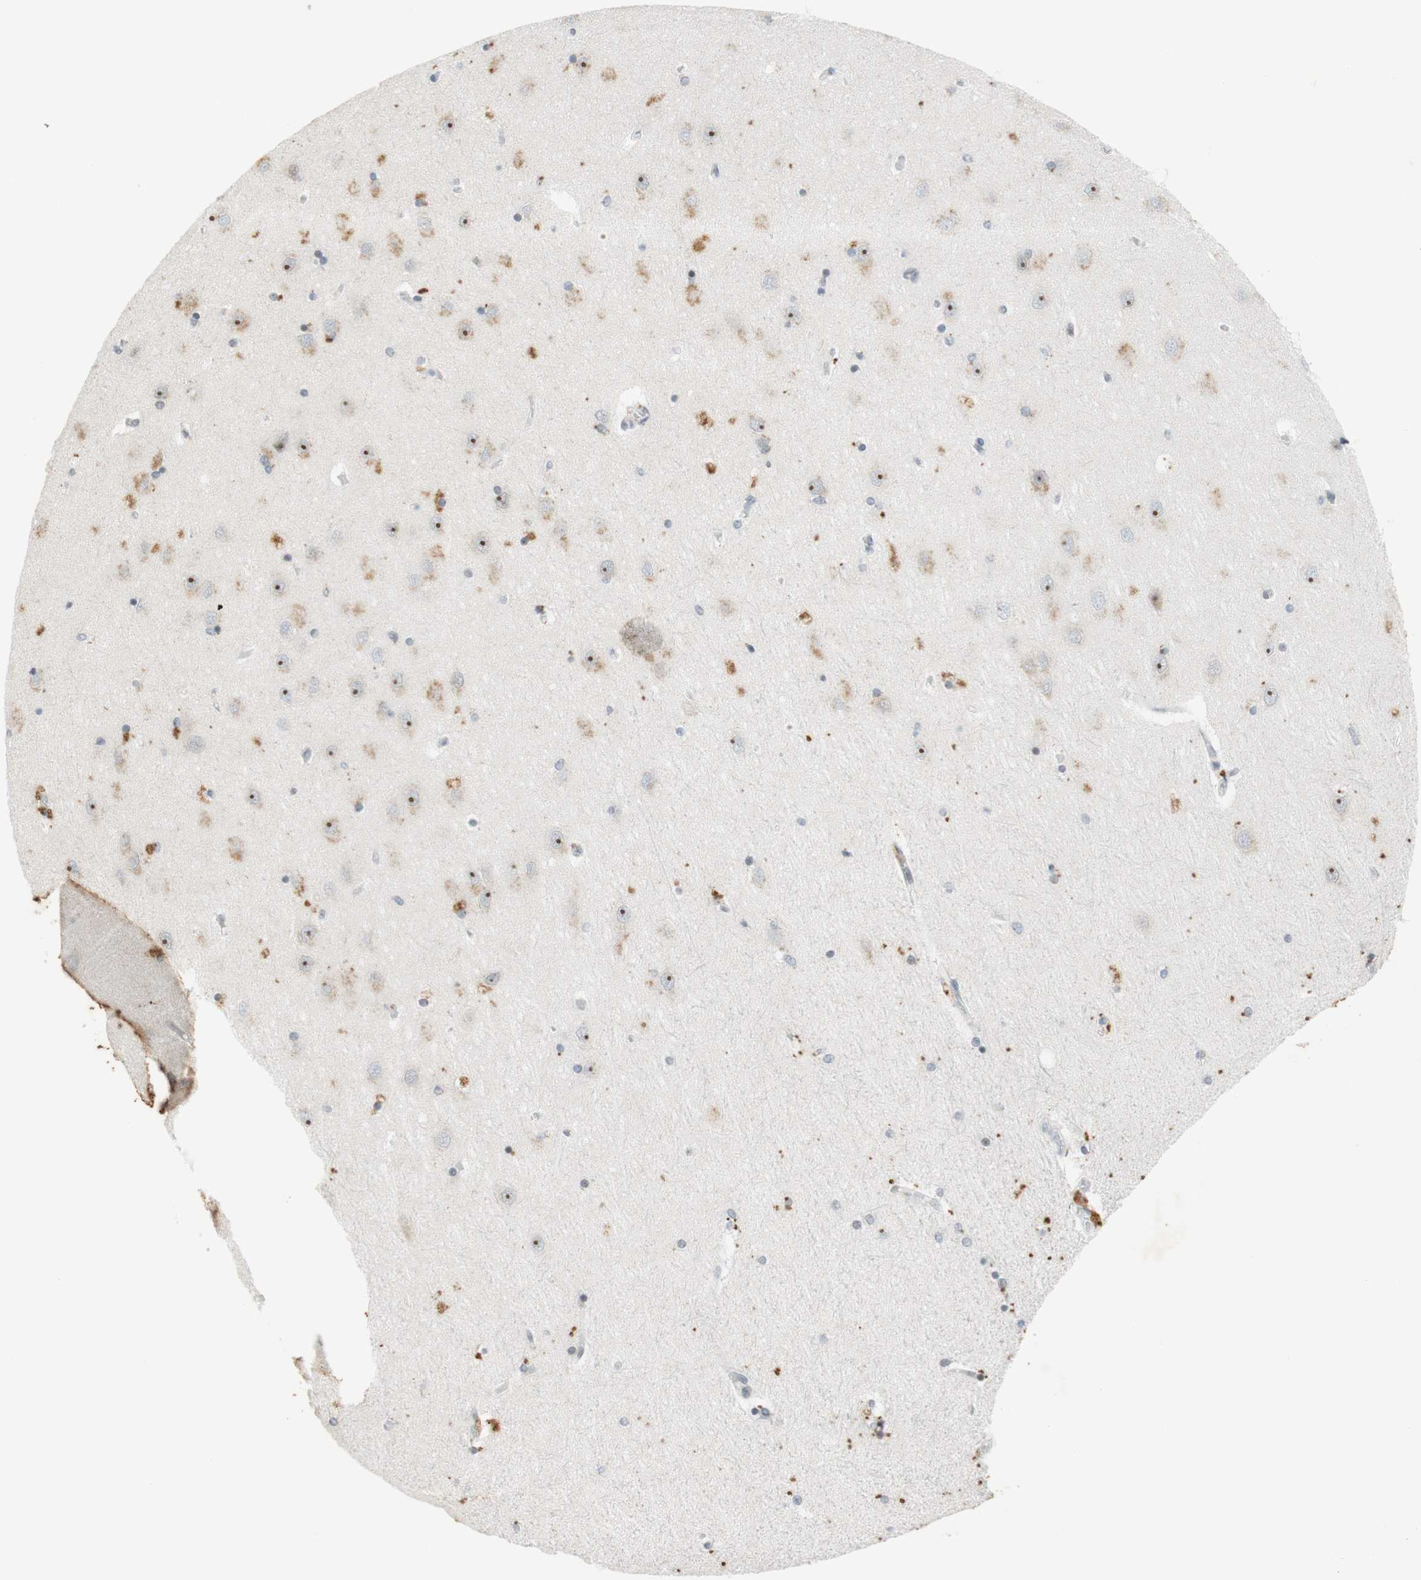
{"staining": {"intensity": "negative", "quantity": "none", "location": "none"}, "tissue": "hippocampus", "cell_type": "Glial cells", "image_type": "normal", "snomed": [{"axis": "morphology", "description": "Normal tissue, NOS"}, {"axis": "topography", "description": "Hippocampus"}], "caption": "Normal hippocampus was stained to show a protein in brown. There is no significant positivity in glial cells.", "gene": "IRF1", "patient": {"sex": "female", "age": 54}}